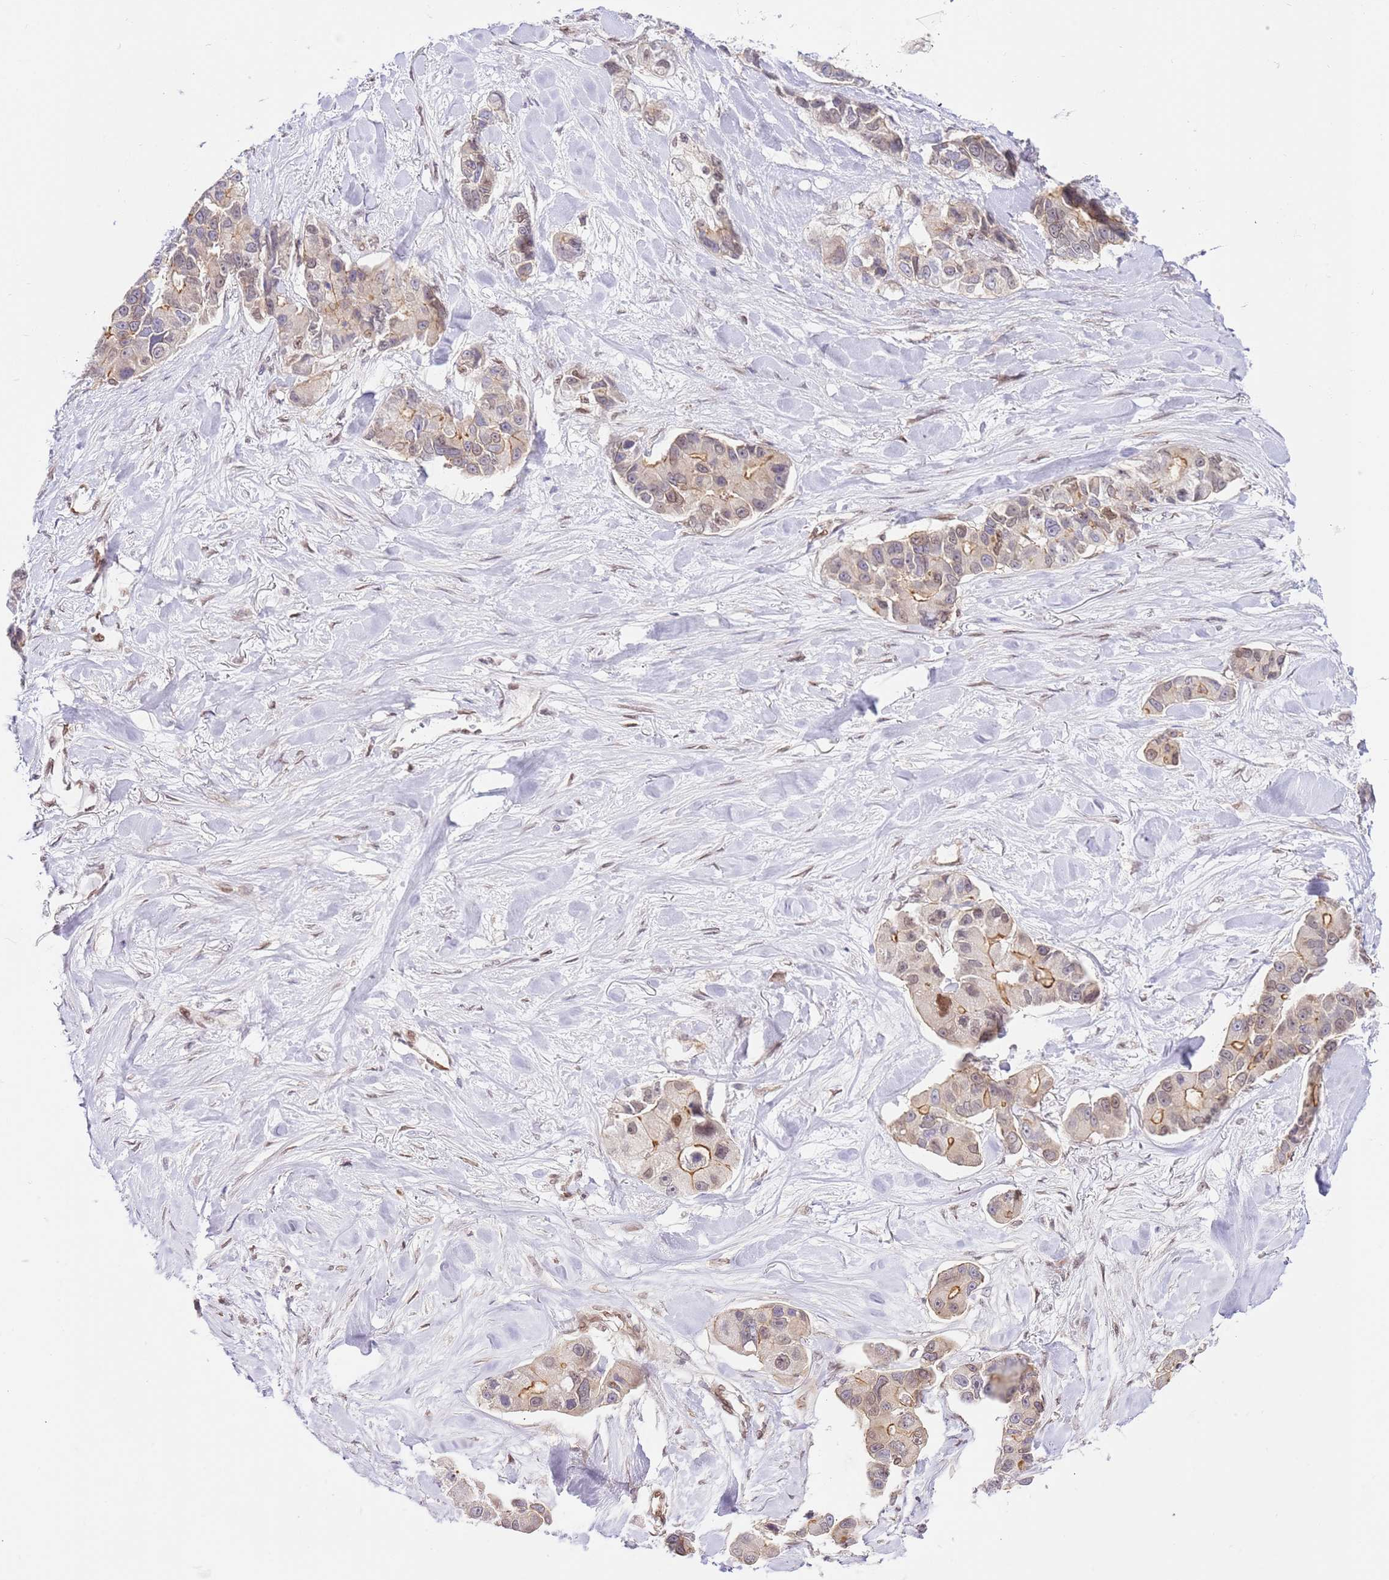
{"staining": {"intensity": "moderate", "quantity": "<25%", "location": "cytoplasmic/membranous"}, "tissue": "lung cancer", "cell_type": "Tumor cells", "image_type": "cancer", "snomed": [{"axis": "morphology", "description": "Adenocarcinoma, NOS"}, {"axis": "topography", "description": "Lung"}], "caption": "Lung adenocarcinoma was stained to show a protein in brown. There is low levels of moderate cytoplasmic/membranous expression in approximately <25% of tumor cells. The protein is stained brown, and the nuclei are stained in blue (DAB IHC with brightfield microscopy, high magnification).", "gene": "TRIM37", "patient": {"sex": "female", "age": 54}}